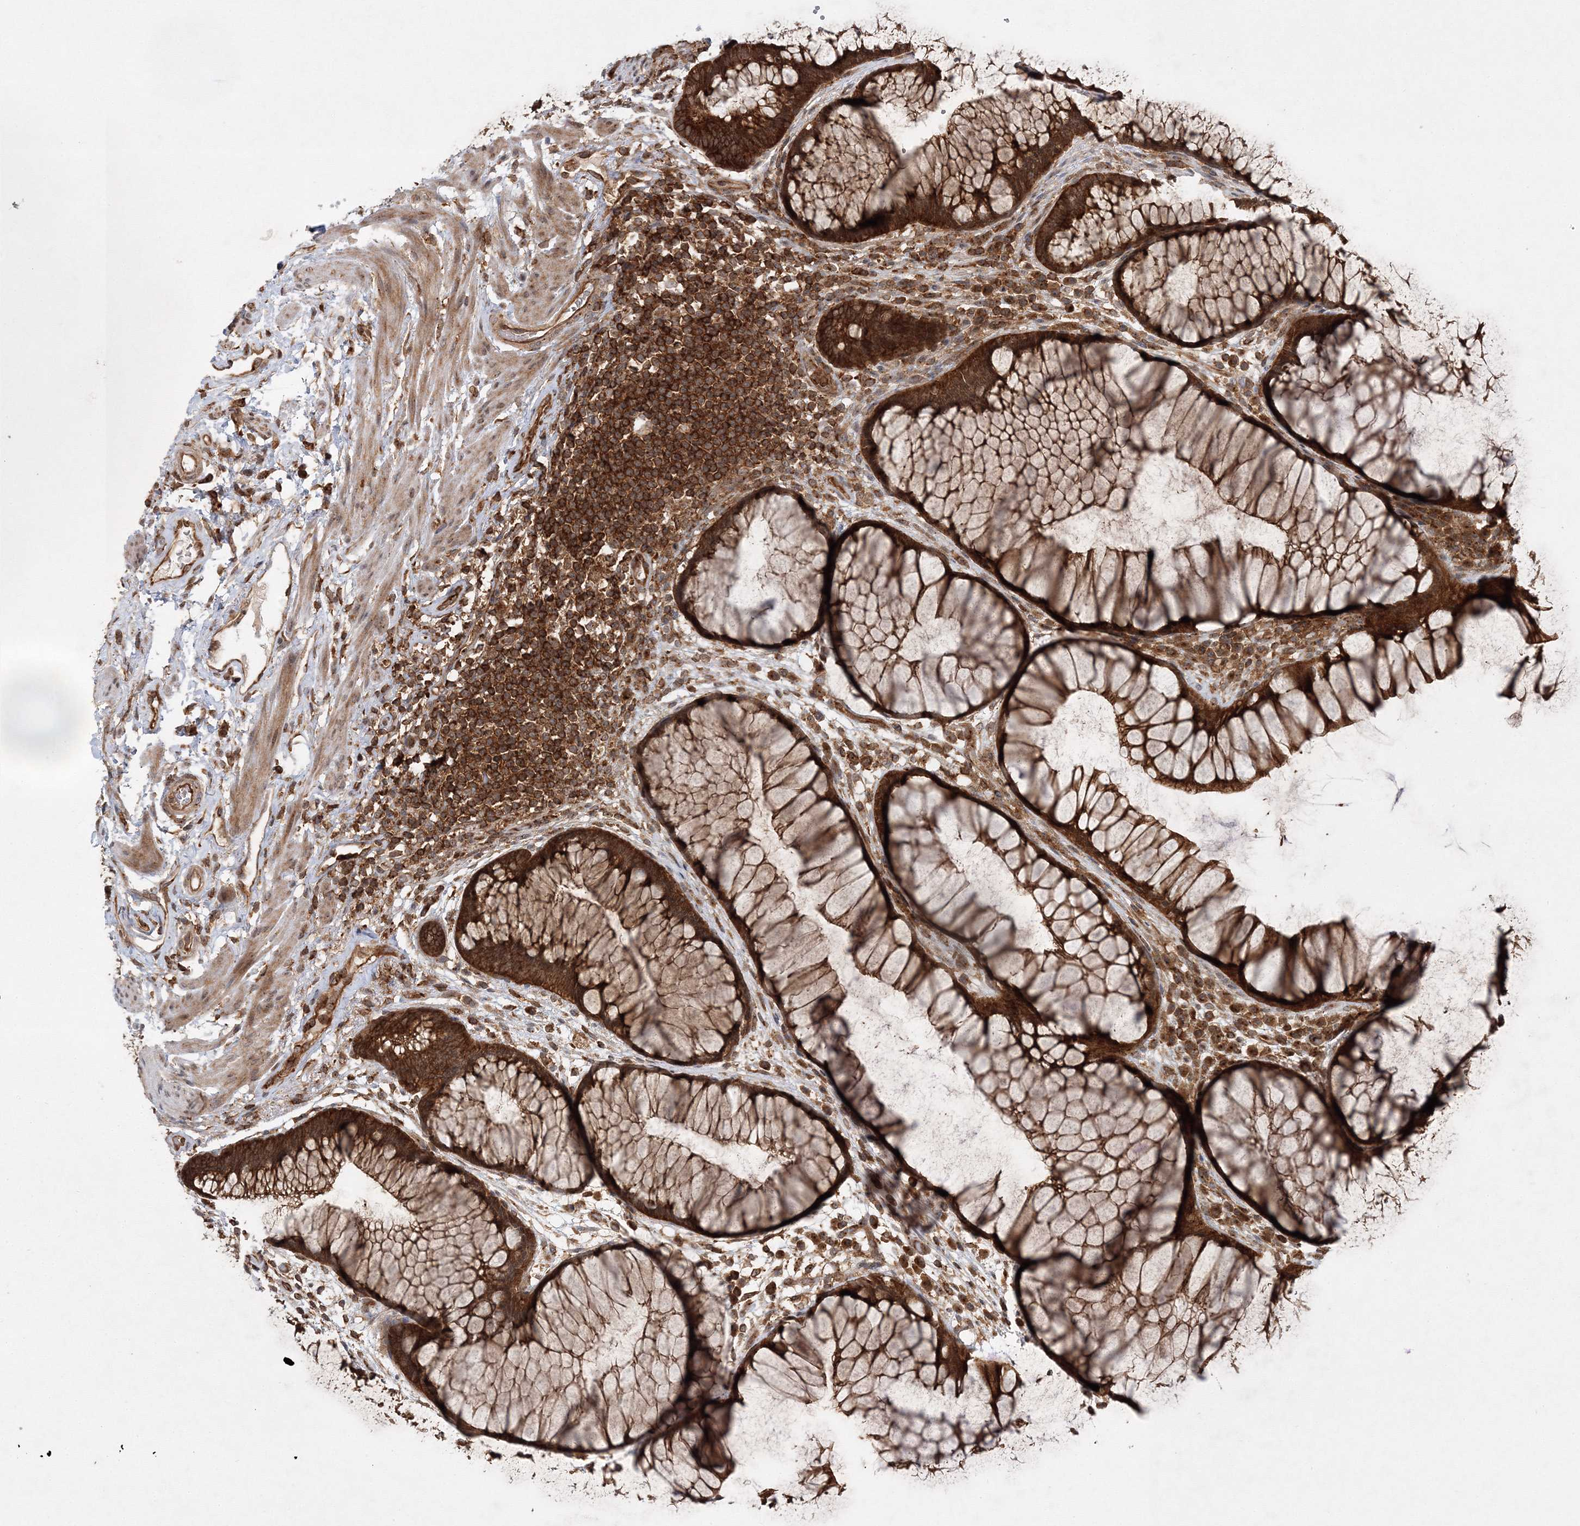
{"staining": {"intensity": "strong", "quantity": ">75%", "location": "cytoplasmic/membranous"}, "tissue": "rectum", "cell_type": "Glandular cells", "image_type": "normal", "snomed": [{"axis": "morphology", "description": "Normal tissue, NOS"}, {"axis": "topography", "description": "Rectum"}], "caption": "Immunohistochemical staining of benign rectum reveals strong cytoplasmic/membranous protein expression in approximately >75% of glandular cells.", "gene": "WDR37", "patient": {"sex": "male", "age": 51}}